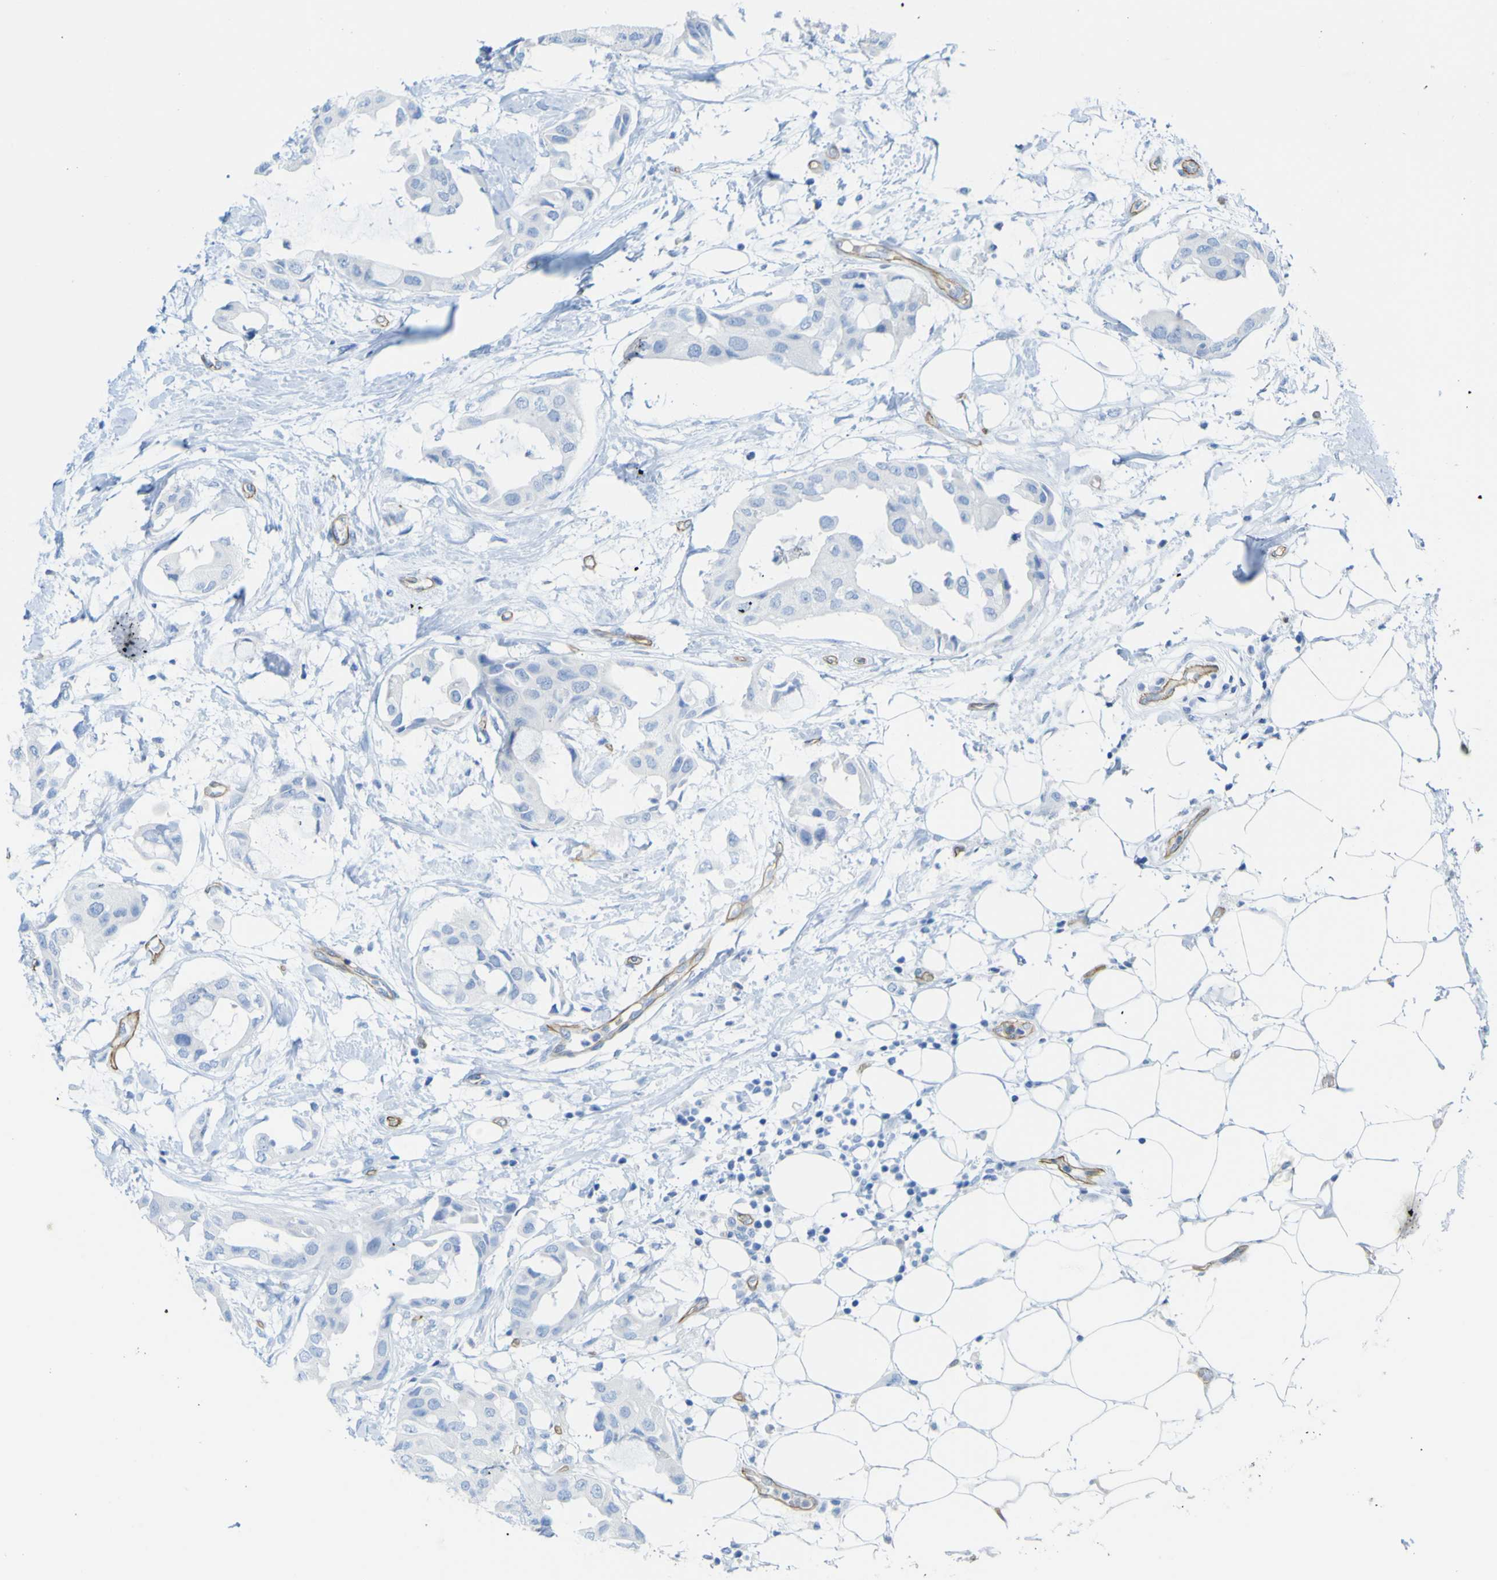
{"staining": {"intensity": "negative", "quantity": "none", "location": "none"}, "tissue": "breast cancer", "cell_type": "Tumor cells", "image_type": "cancer", "snomed": [{"axis": "morphology", "description": "Duct carcinoma"}, {"axis": "topography", "description": "Breast"}], "caption": "The micrograph displays no staining of tumor cells in breast intraductal carcinoma.", "gene": "CD93", "patient": {"sex": "female", "age": 40}}